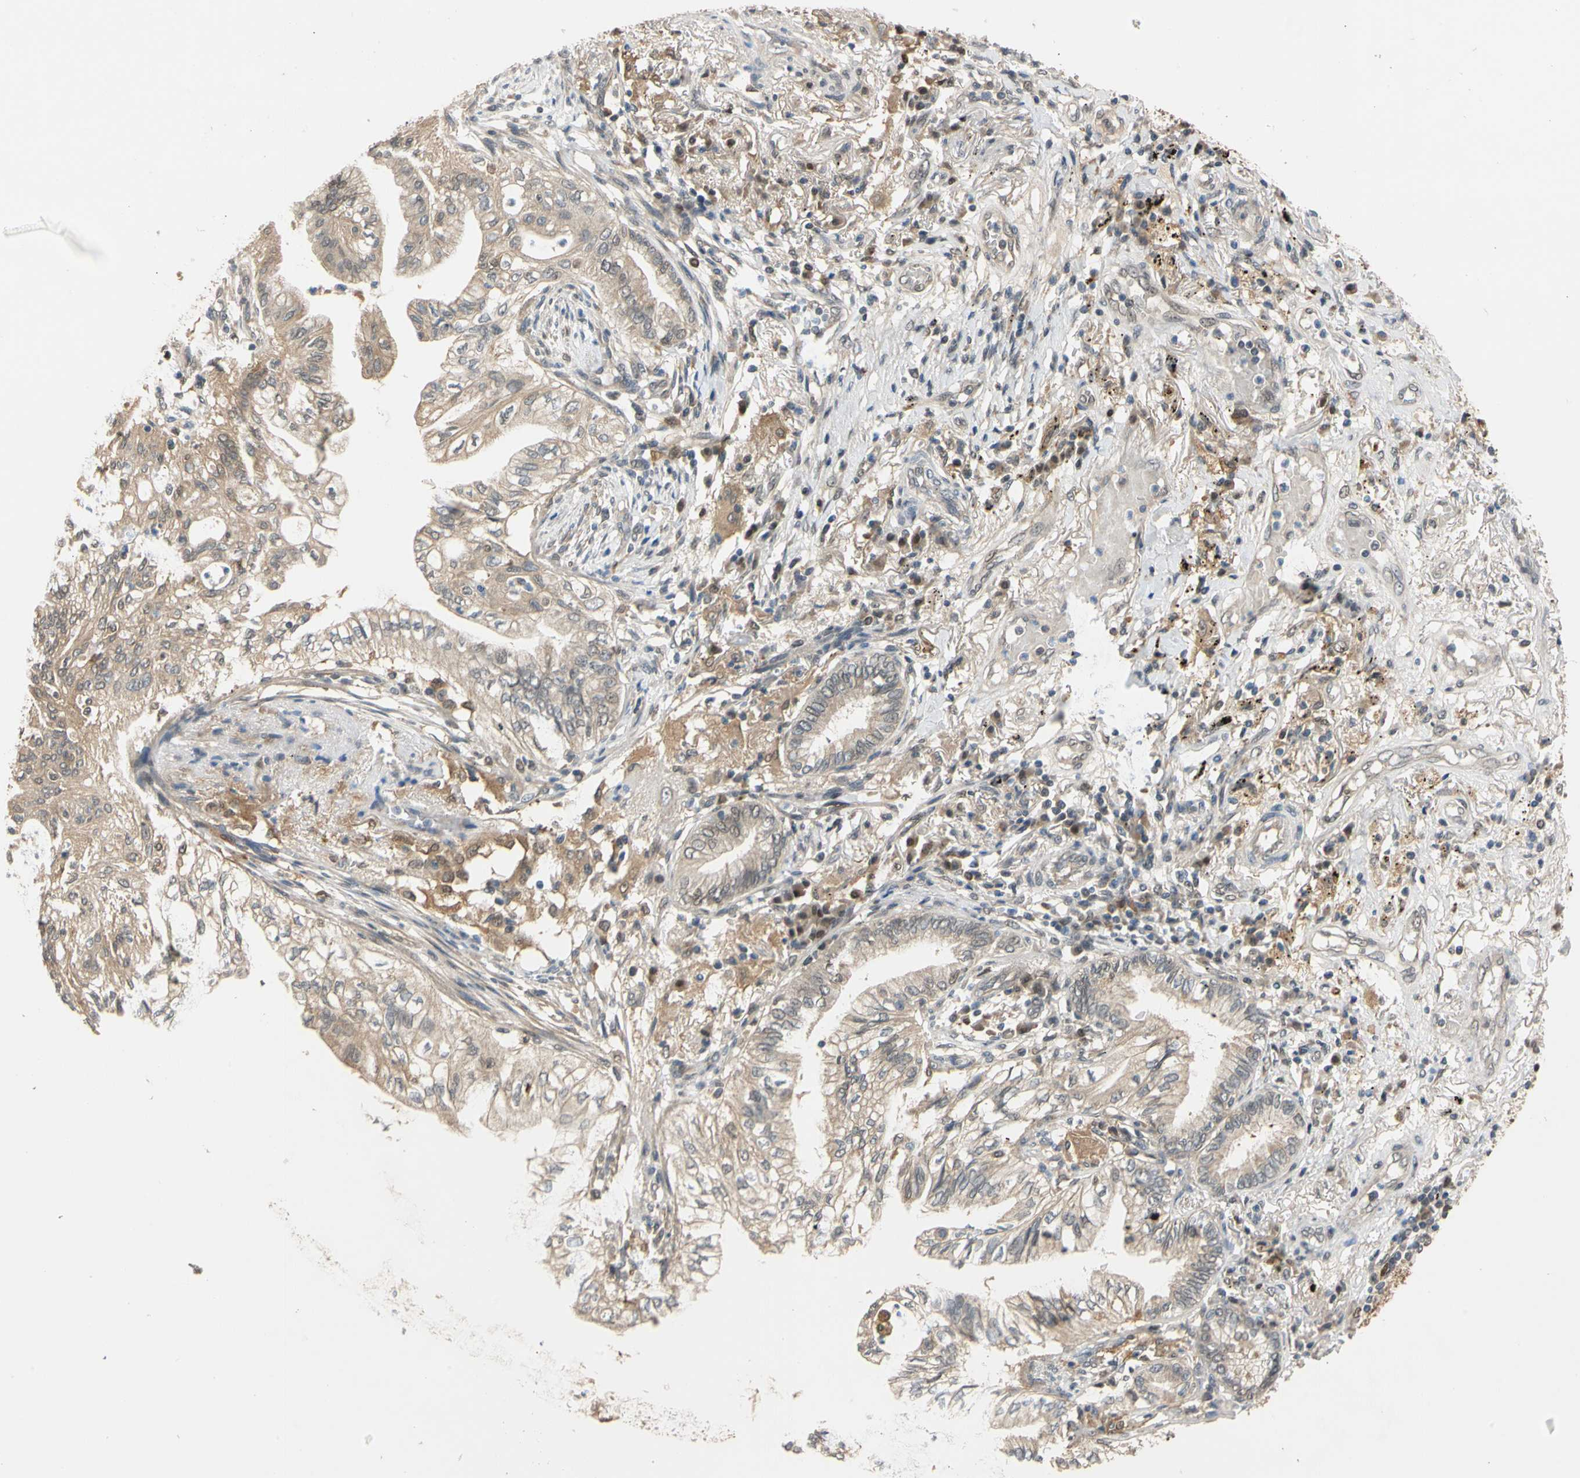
{"staining": {"intensity": "moderate", "quantity": "25%-75%", "location": "cytoplasmic/membranous"}, "tissue": "lung cancer", "cell_type": "Tumor cells", "image_type": "cancer", "snomed": [{"axis": "morphology", "description": "Normal tissue, NOS"}, {"axis": "morphology", "description": "Adenocarcinoma, NOS"}, {"axis": "topography", "description": "Bronchus"}, {"axis": "topography", "description": "Lung"}], "caption": "A brown stain labels moderate cytoplasmic/membranous positivity of a protein in human adenocarcinoma (lung) tumor cells.", "gene": "RIOX2", "patient": {"sex": "female", "age": 70}}